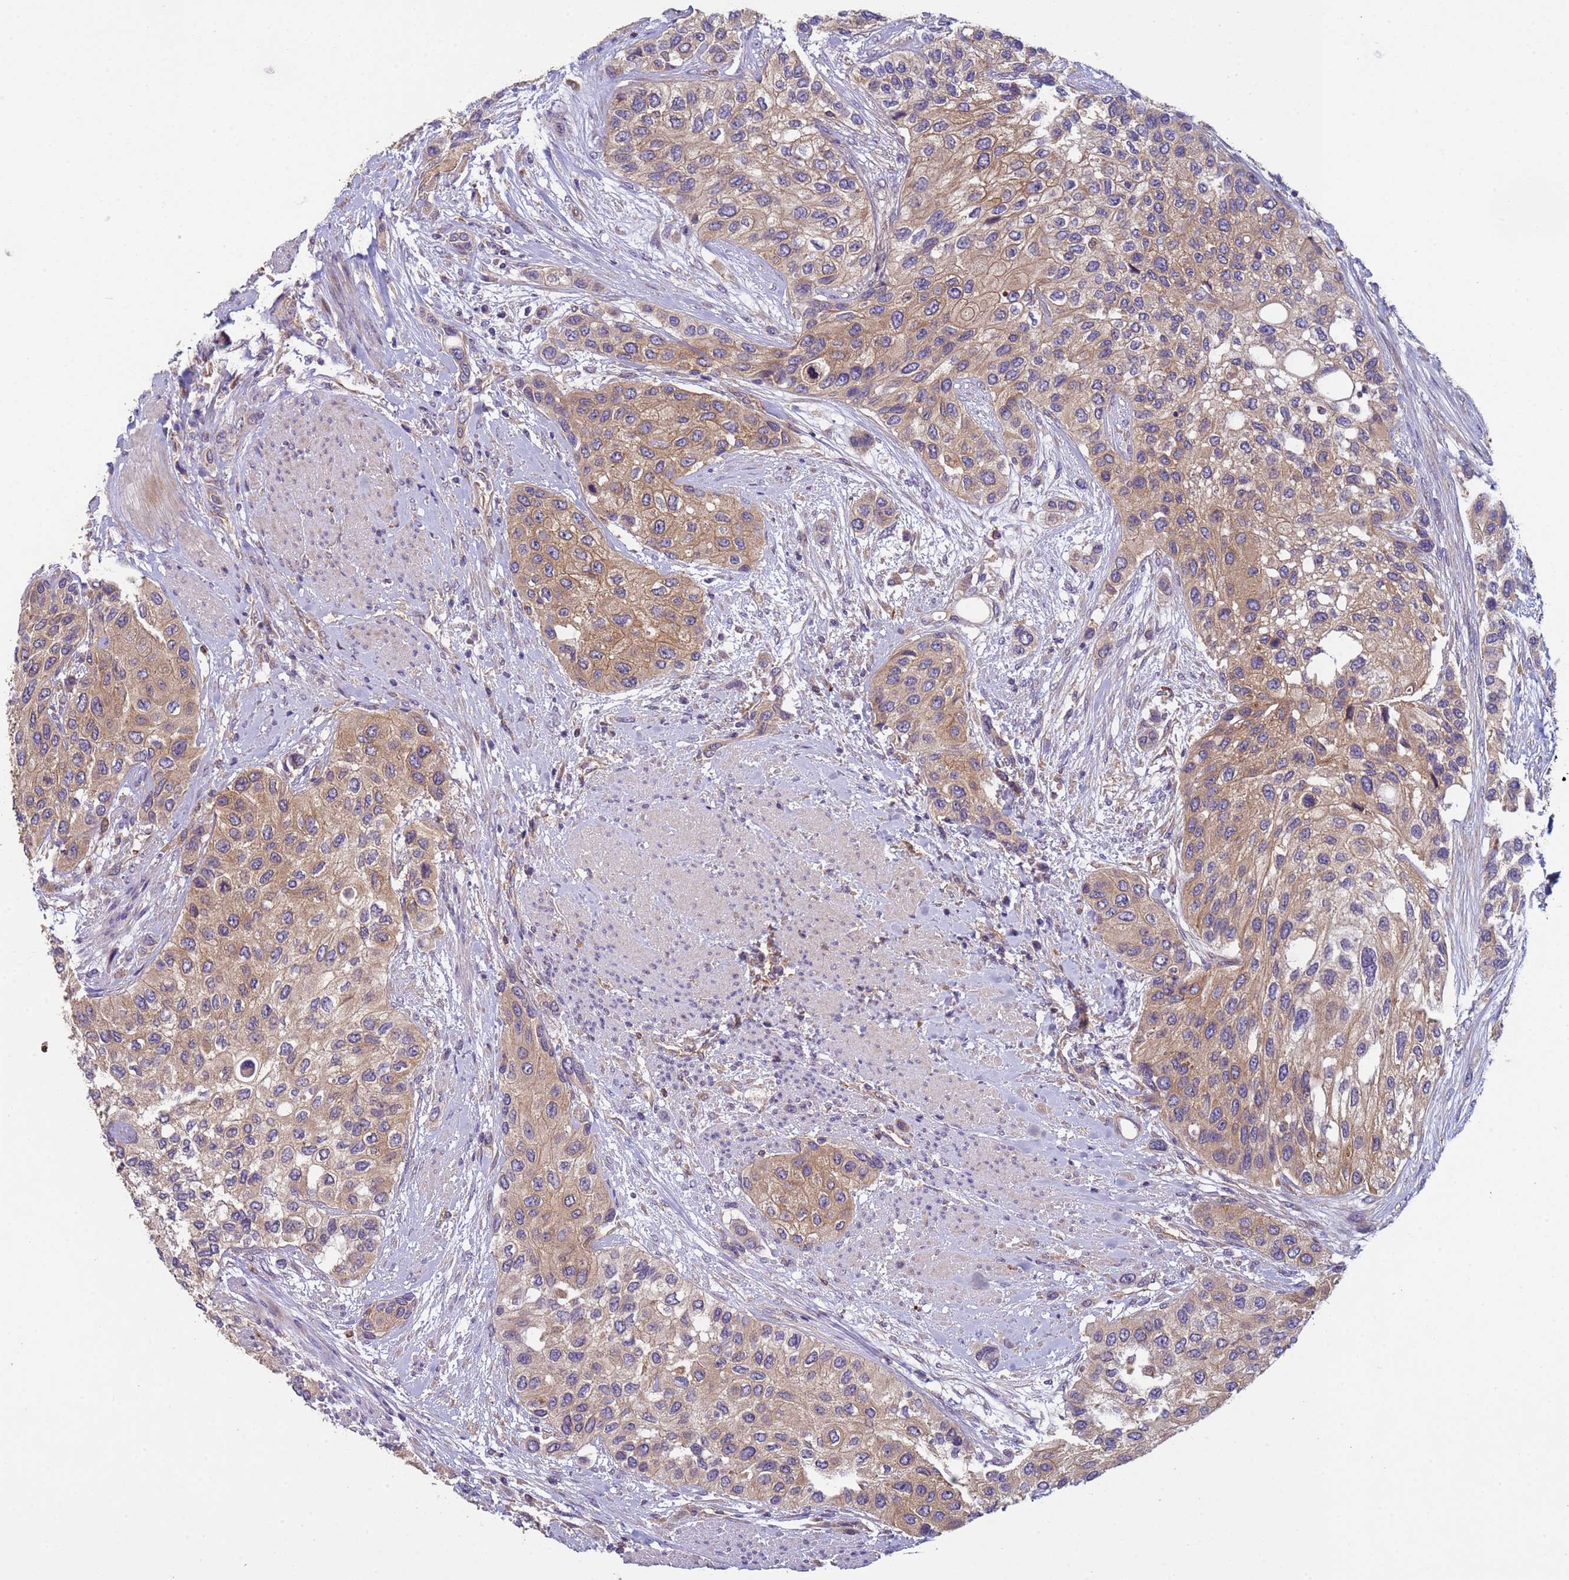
{"staining": {"intensity": "moderate", "quantity": ">75%", "location": "cytoplasmic/membranous"}, "tissue": "urothelial cancer", "cell_type": "Tumor cells", "image_type": "cancer", "snomed": [{"axis": "morphology", "description": "Normal tissue, NOS"}, {"axis": "morphology", "description": "Urothelial carcinoma, High grade"}, {"axis": "topography", "description": "Vascular tissue"}, {"axis": "topography", "description": "Urinary bladder"}], "caption": "Approximately >75% of tumor cells in human urothelial carcinoma (high-grade) reveal moderate cytoplasmic/membranous protein positivity as visualized by brown immunohistochemical staining.", "gene": "RAB10", "patient": {"sex": "female", "age": 56}}